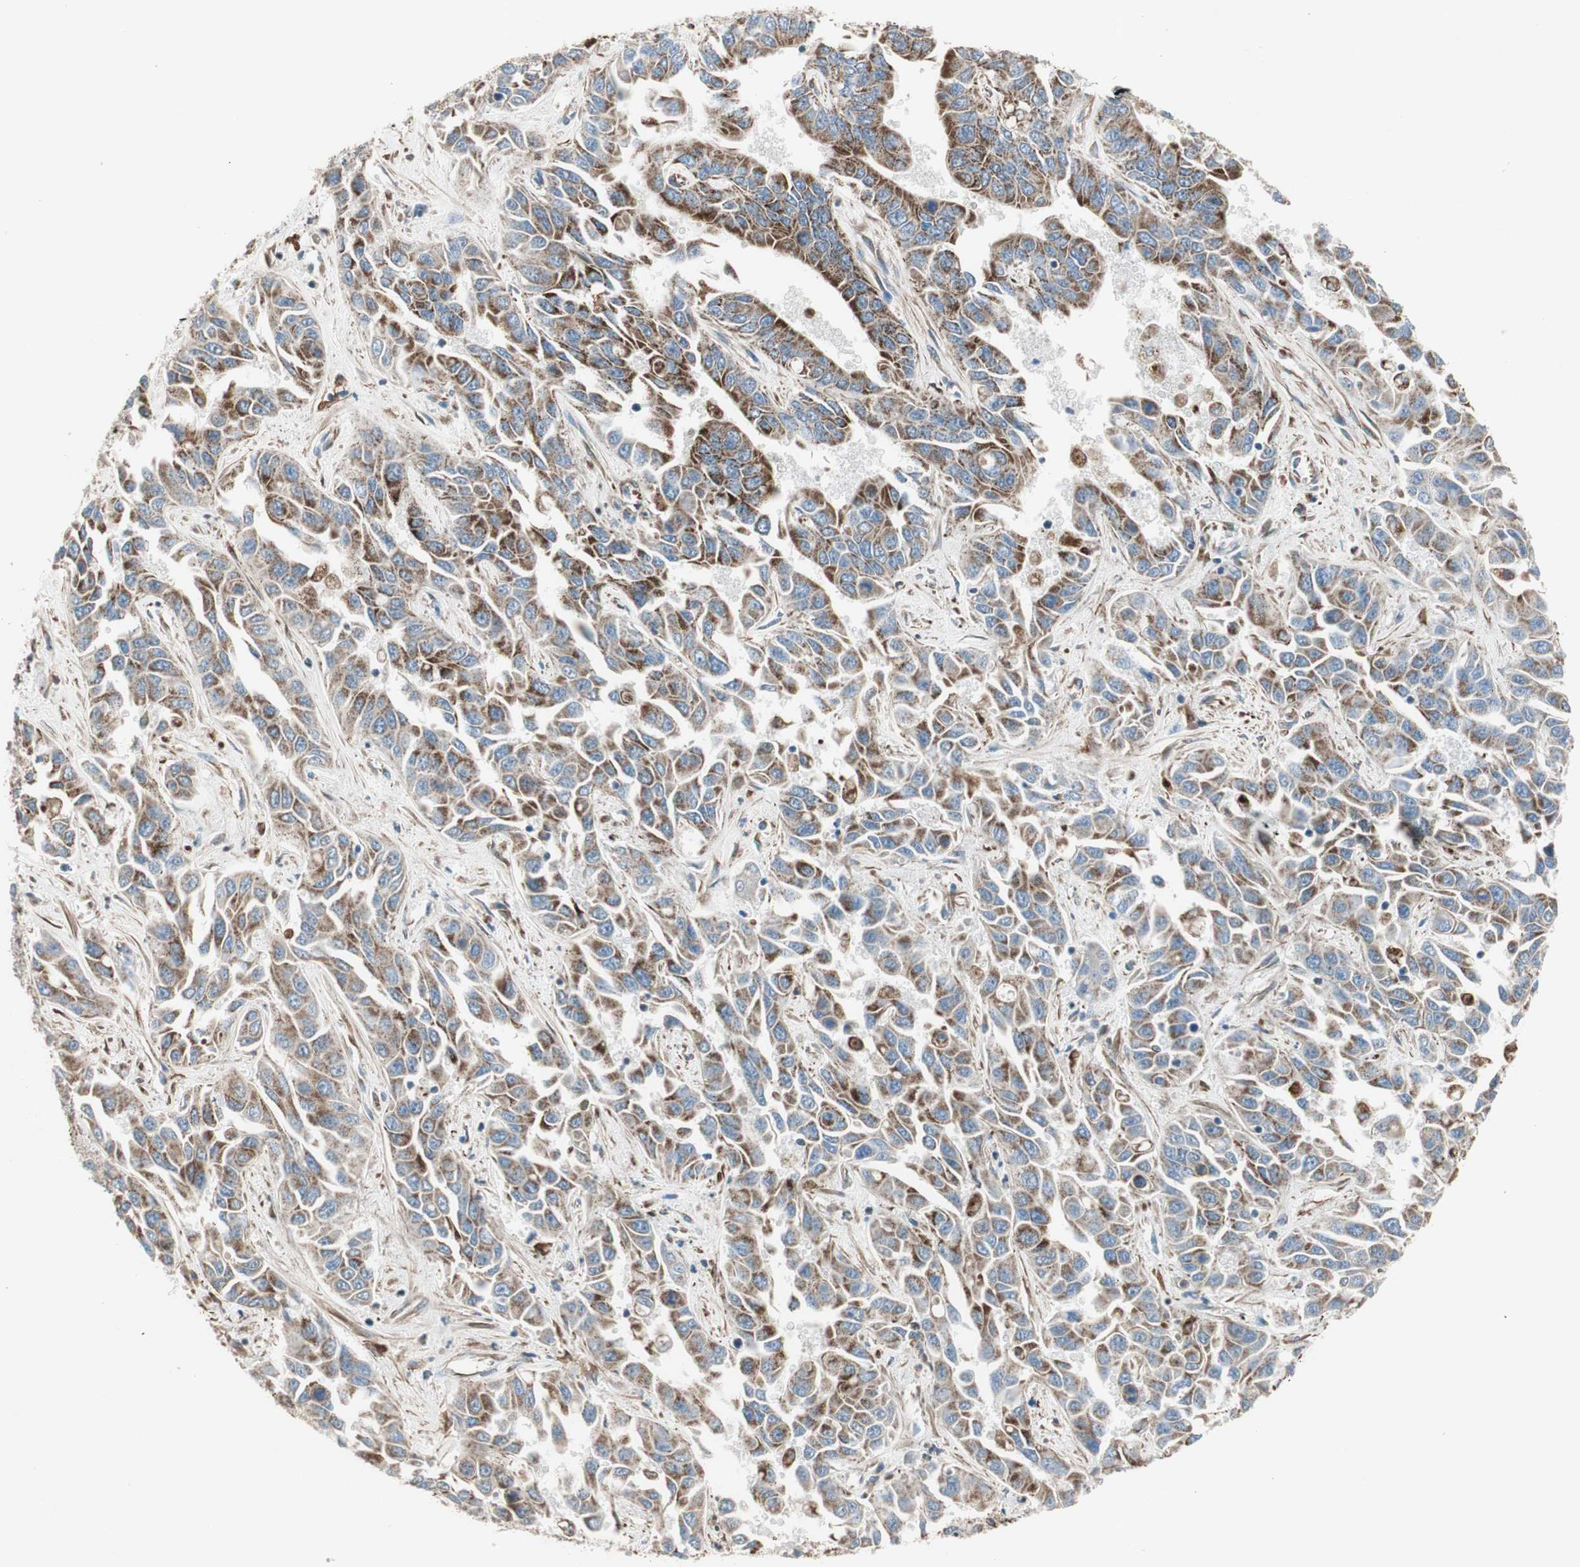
{"staining": {"intensity": "weak", "quantity": ">75%", "location": "cytoplasmic/membranous"}, "tissue": "liver cancer", "cell_type": "Tumor cells", "image_type": "cancer", "snomed": [{"axis": "morphology", "description": "Cholangiocarcinoma"}, {"axis": "topography", "description": "Liver"}], "caption": "This micrograph exhibits immunohistochemistry staining of liver cancer, with low weak cytoplasmic/membranous staining in about >75% of tumor cells.", "gene": "SRCIN1", "patient": {"sex": "female", "age": 52}}